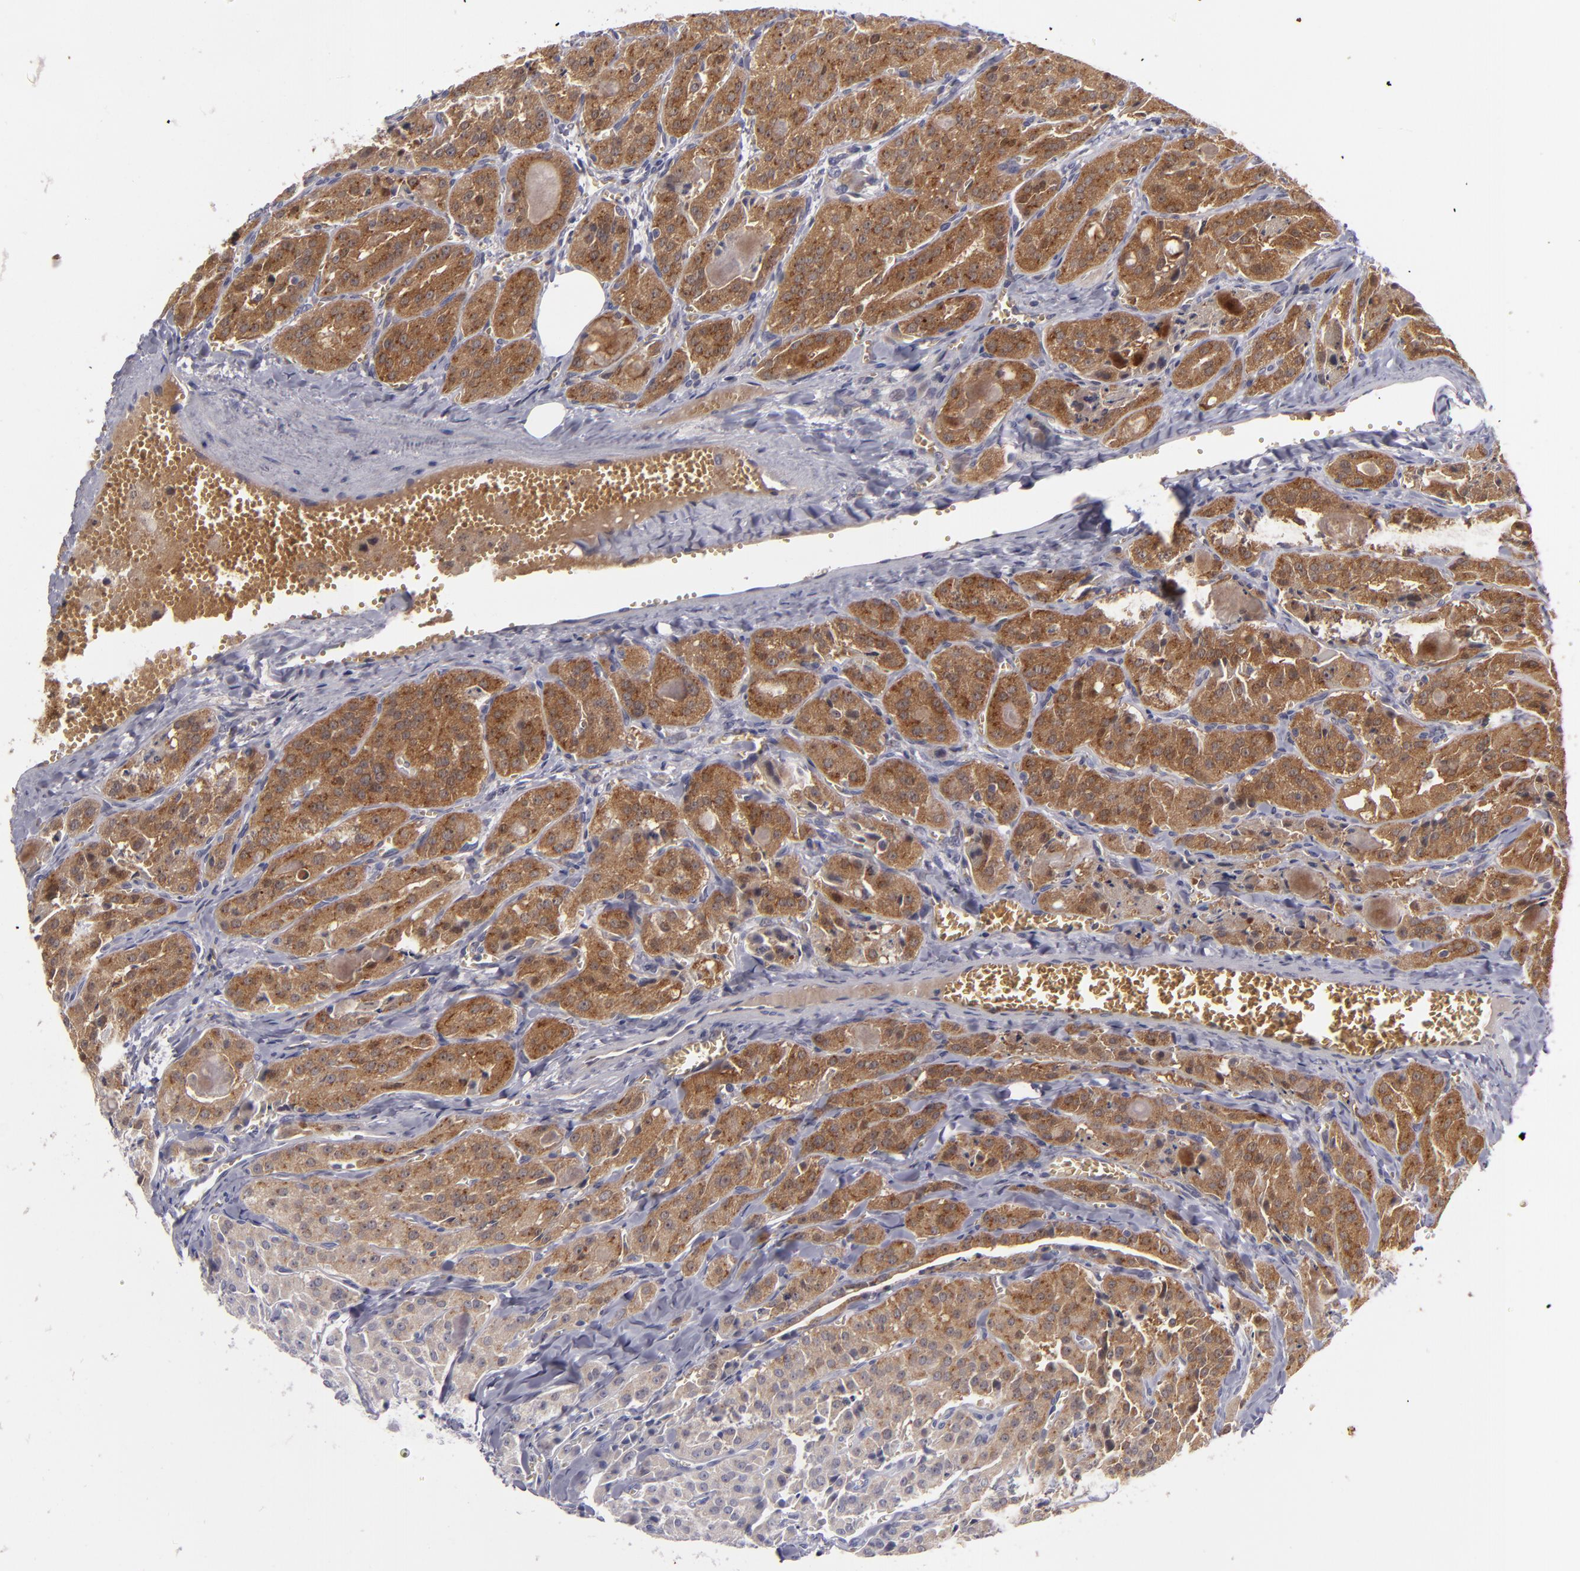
{"staining": {"intensity": "moderate", "quantity": ">75%", "location": "cytoplasmic/membranous"}, "tissue": "thyroid cancer", "cell_type": "Tumor cells", "image_type": "cancer", "snomed": [{"axis": "morphology", "description": "Carcinoma, NOS"}, {"axis": "topography", "description": "Thyroid gland"}], "caption": "A brown stain labels moderate cytoplasmic/membranous positivity of a protein in human thyroid carcinoma tumor cells. The staining was performed using DAB, with brown indicating positive protein expression. Nuclei are stained blue with hematoxylin.", "gene": "SH2D4A", "patient": {"sex": "male", "age": 76}}